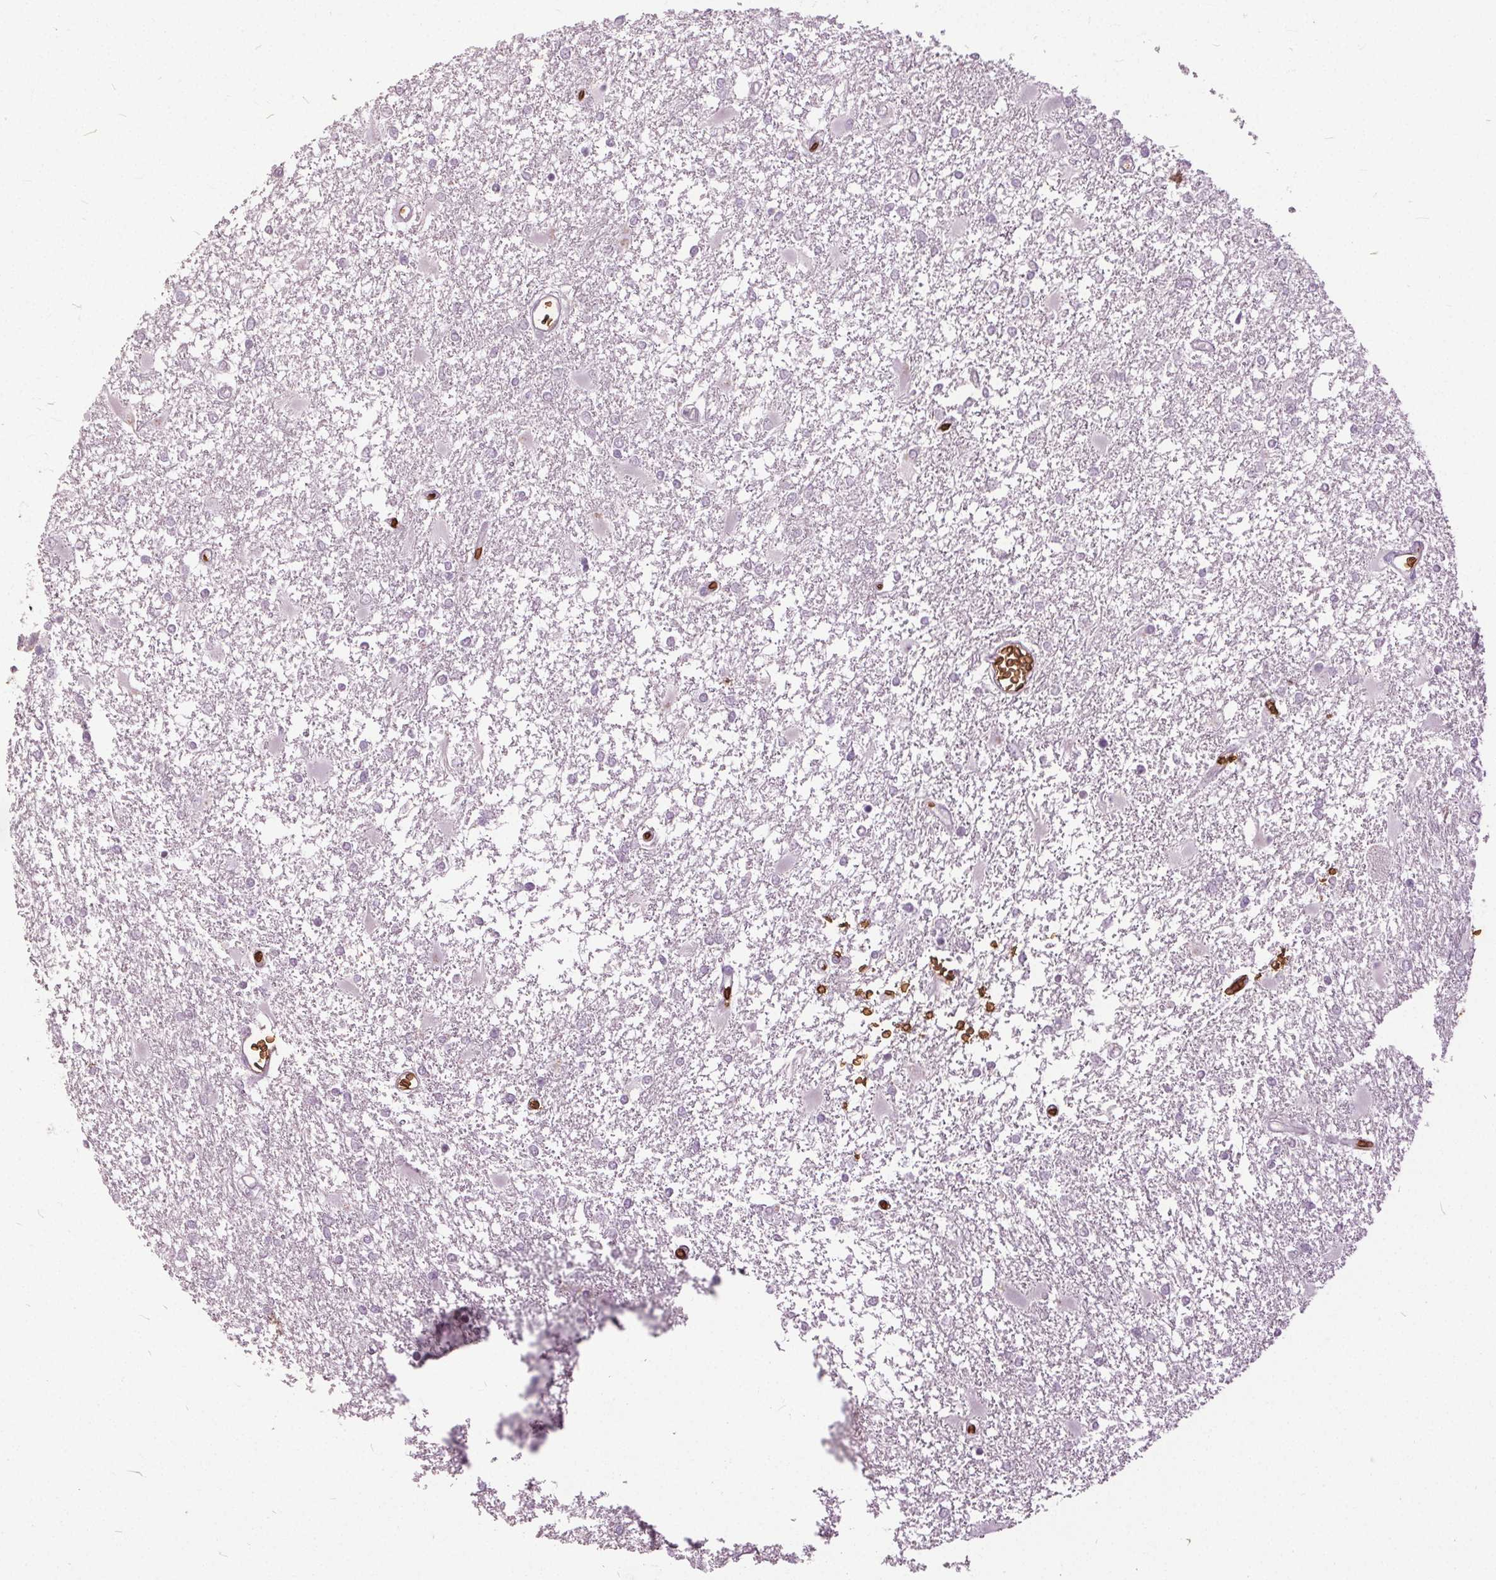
{"staining": {"intensity": "negative", "quantity": "none", "location": "none"}, "tissue": "glioma", "cell_type": "Tumor cells", "image_type": "cancer", "snomed": [{"axis": "morphology", "description": "Glioma, malignant, High grade"}, {"axis": "topography", "description": "Cerebral cortex"}], "caption": "Immunohistochemistry (IHC) of glioma reveals no positivity in tumor cells.", "gene": "SLC4A1", "patient": {"sex": "male", "age": 79}}